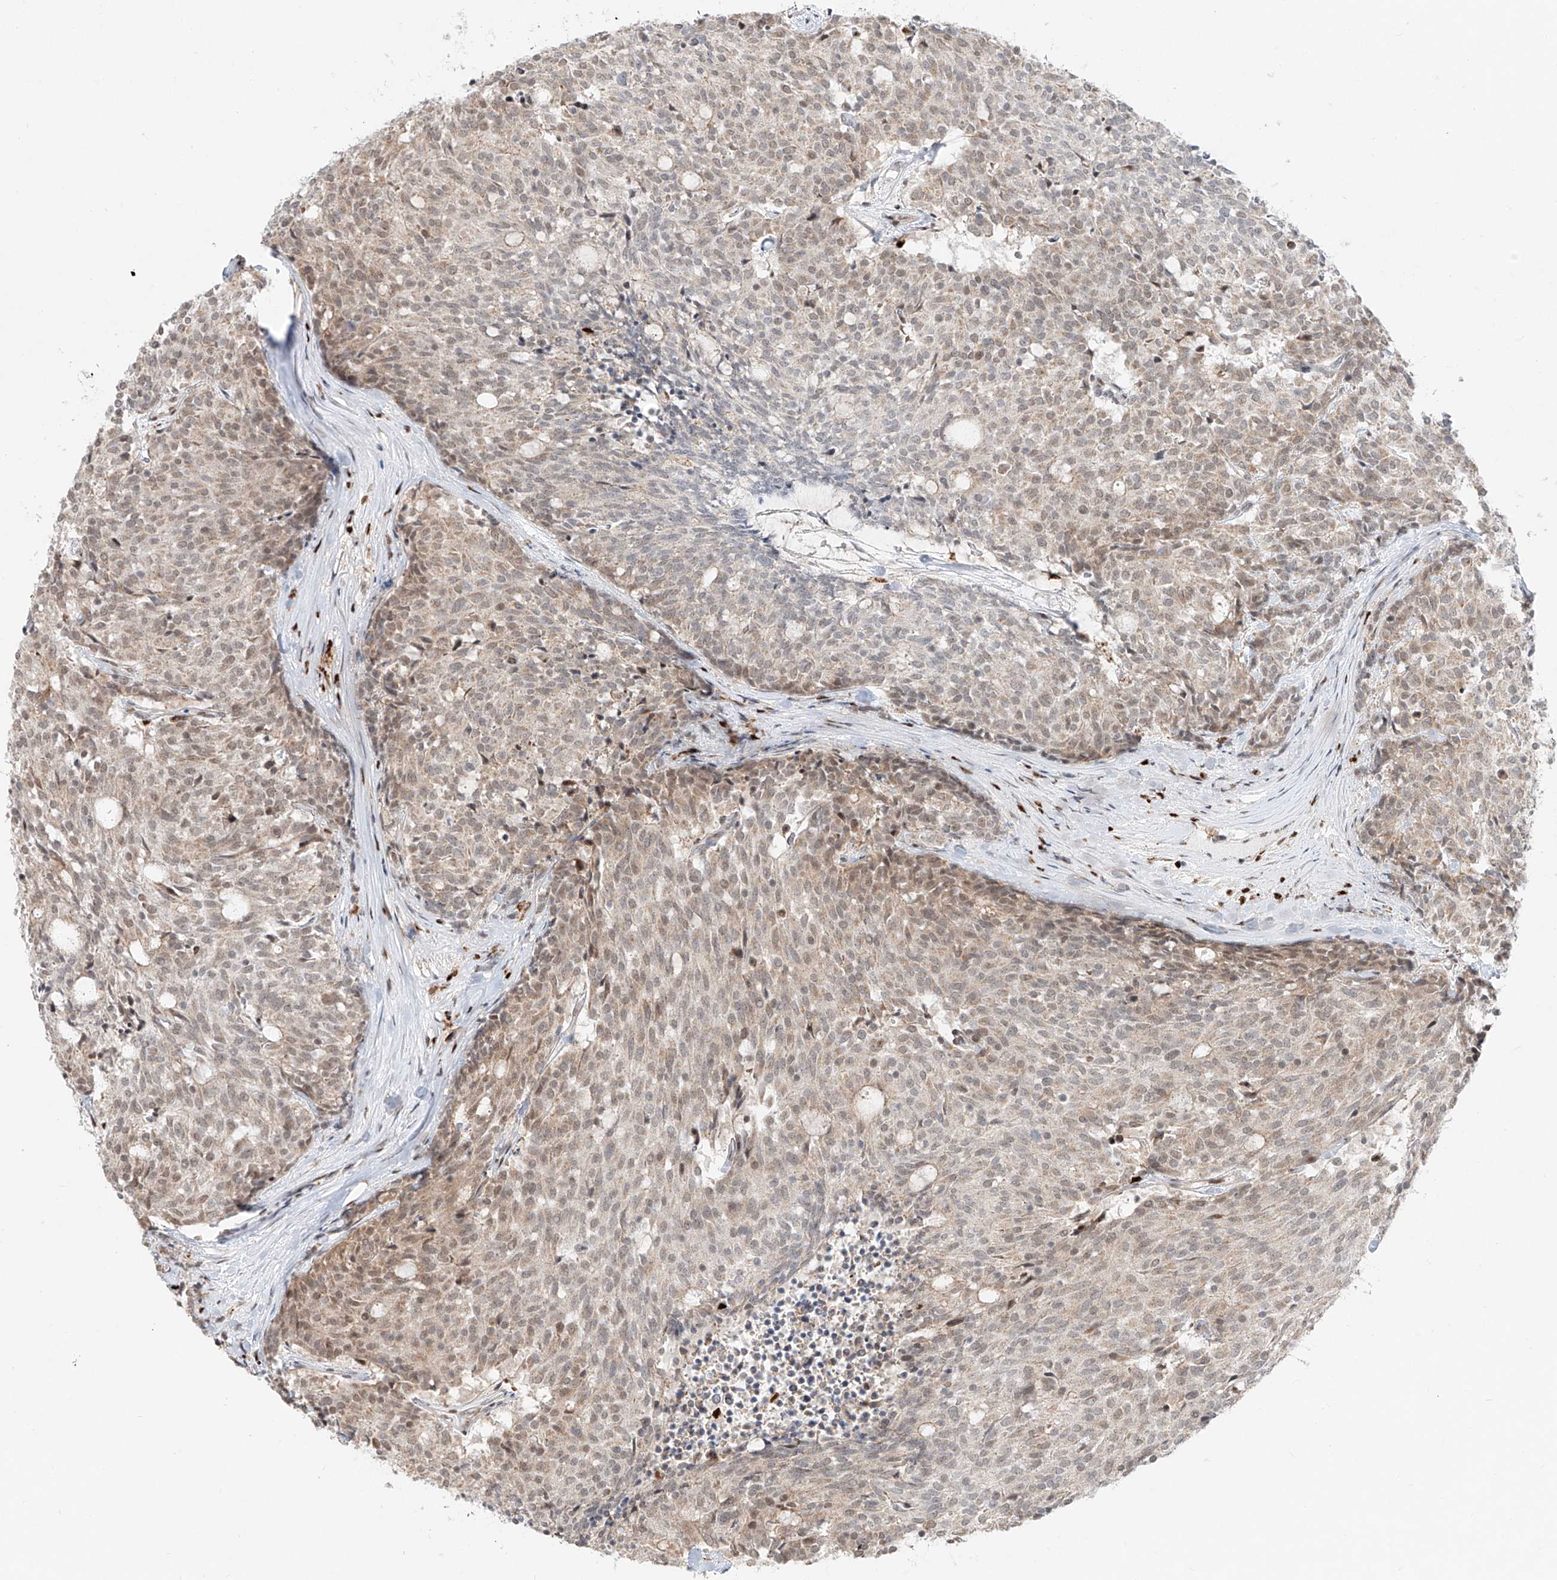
{"staining": {"intensity": "weak", "quantity": "25%-75%", "location": "cytoplasmic/membranous,nuclear"}, "tissue": "carcinoid", "cell_type": "Tumor cells", "image_type": "cancer", "snomed": [{"axis": "morphology", "description": "Carcinoid, malignant, NOS"}, {"axis": "topography", "description": "Pancreas"}], "caption": "This photomicrograph displays immunohistochemistry staining of human carcinoid, with low weak cytoplasmic/membranous and nuclear staining in about 25%-75% of tumor cells.", "gene": "DZIP1L", "patient": {"sex": "female", "age": 54}}